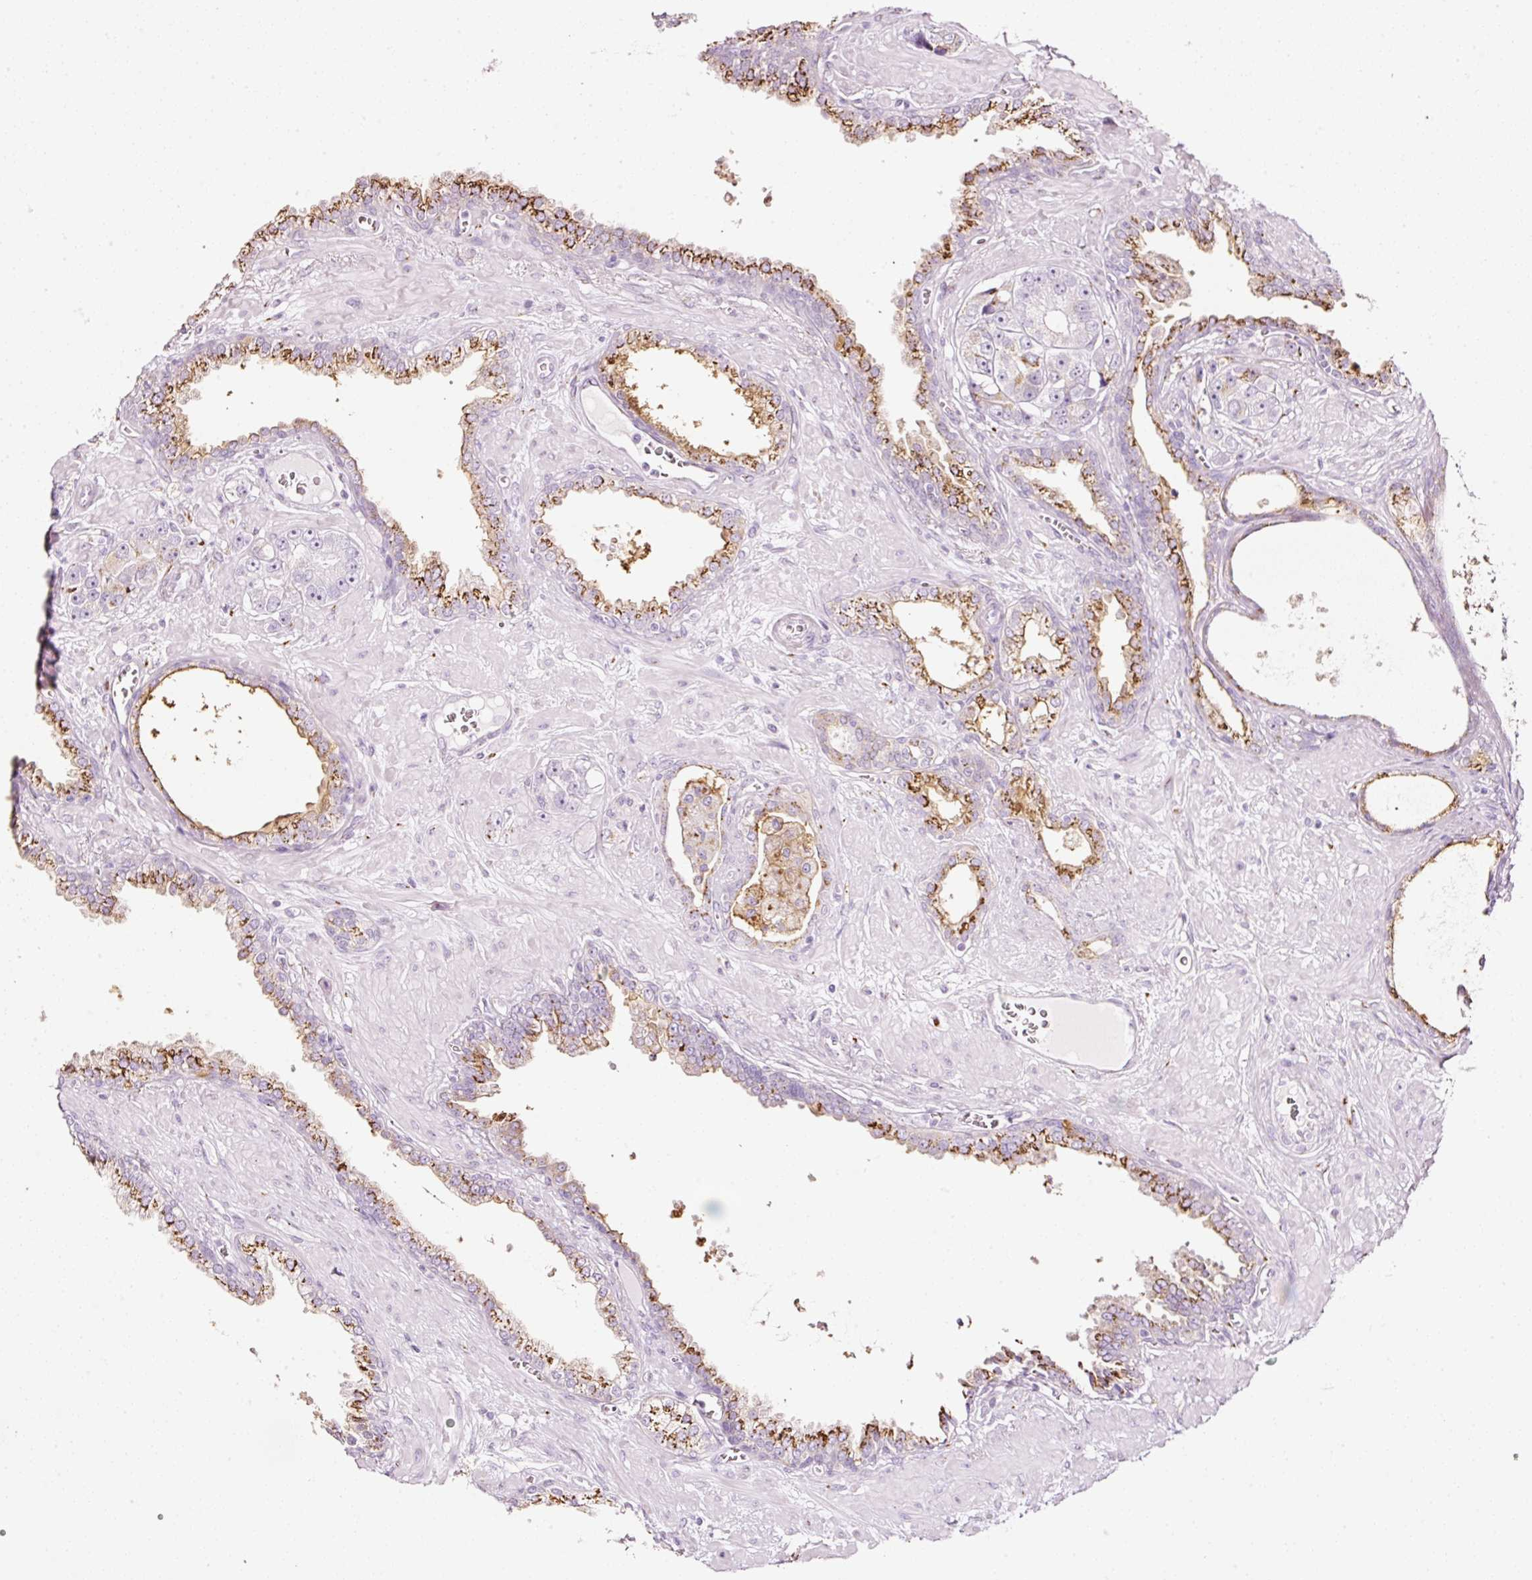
{"staining": {"intensity": "moderate", "quantity": "<25%", "location": "cytoplasmic/membranous"}, "tissue": "prostate cancer", "cell_type": "Tumor cells", "image_type": "cancer", "snomed": [{"axis": "morphology", "description": "Adenocarcinoma, High grade"}, {"axis": "topography", "description": "Prostate"}], "caption": "High-grade adenocarcinoma (prostate) stained with IHC shows moderate cytoplasmic/membranous positivity in approximately <25% of tumor cells.", "gene": "SDF4", "patient": {"sex": "male", "age": 71}}